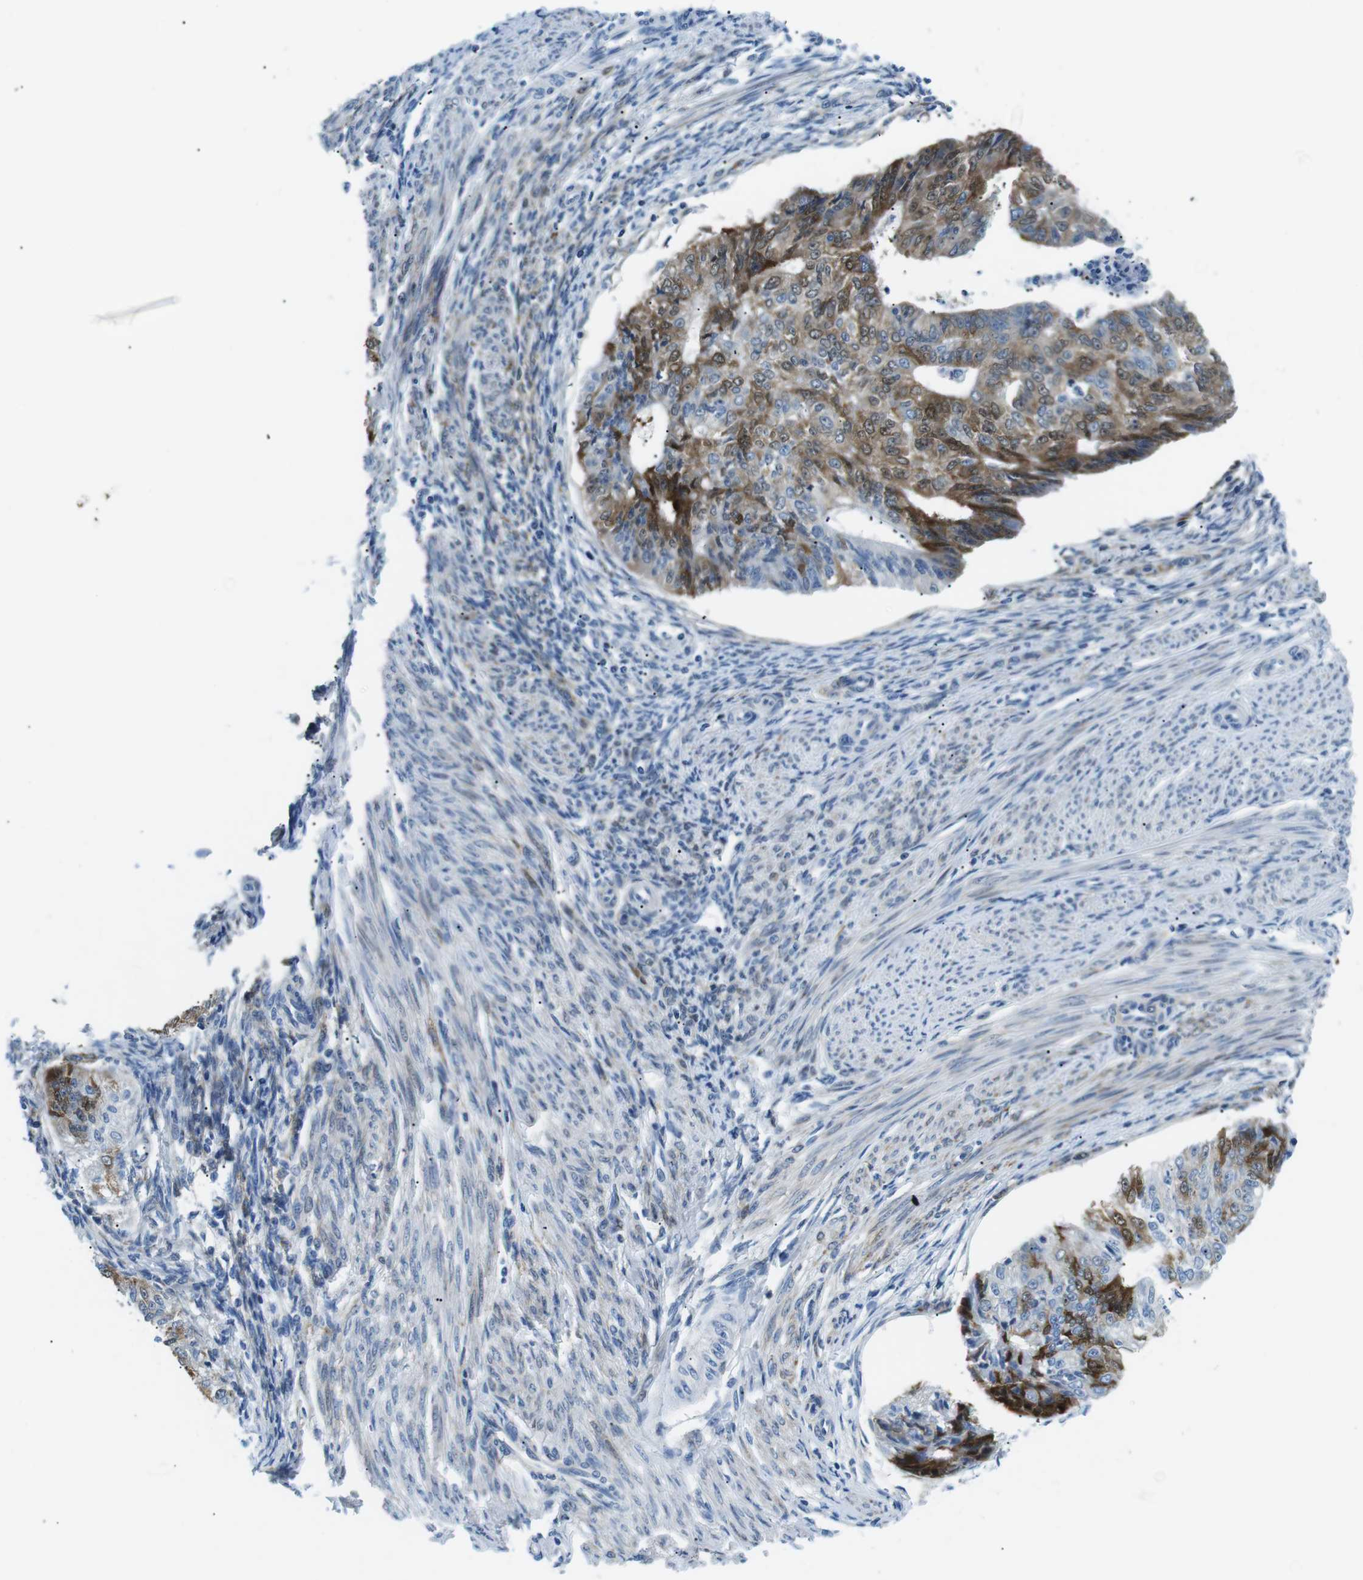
{"staining": {"intensity": "moderate", "quantity": "25%-75%", "location": "cytoplasmic/membranous,nuclear"}, "tissue": "endometrial cancer", "cell_type": "Tumor cells", "image_type": "cancer", "snomed": [{"axis": "morphology", "description": "Adenocarcinoma, NOS"}, {"axis": "topography", "description": "Endometrium"}], "caption": "A micrograph of human endometrial cancer stained for a protein exhibits moderate cytoplasmic/membranous and nuclear brown staining in tumor cells.", "gene": "PHLDA1", "patient": {"sex": "female", "age": 32}}